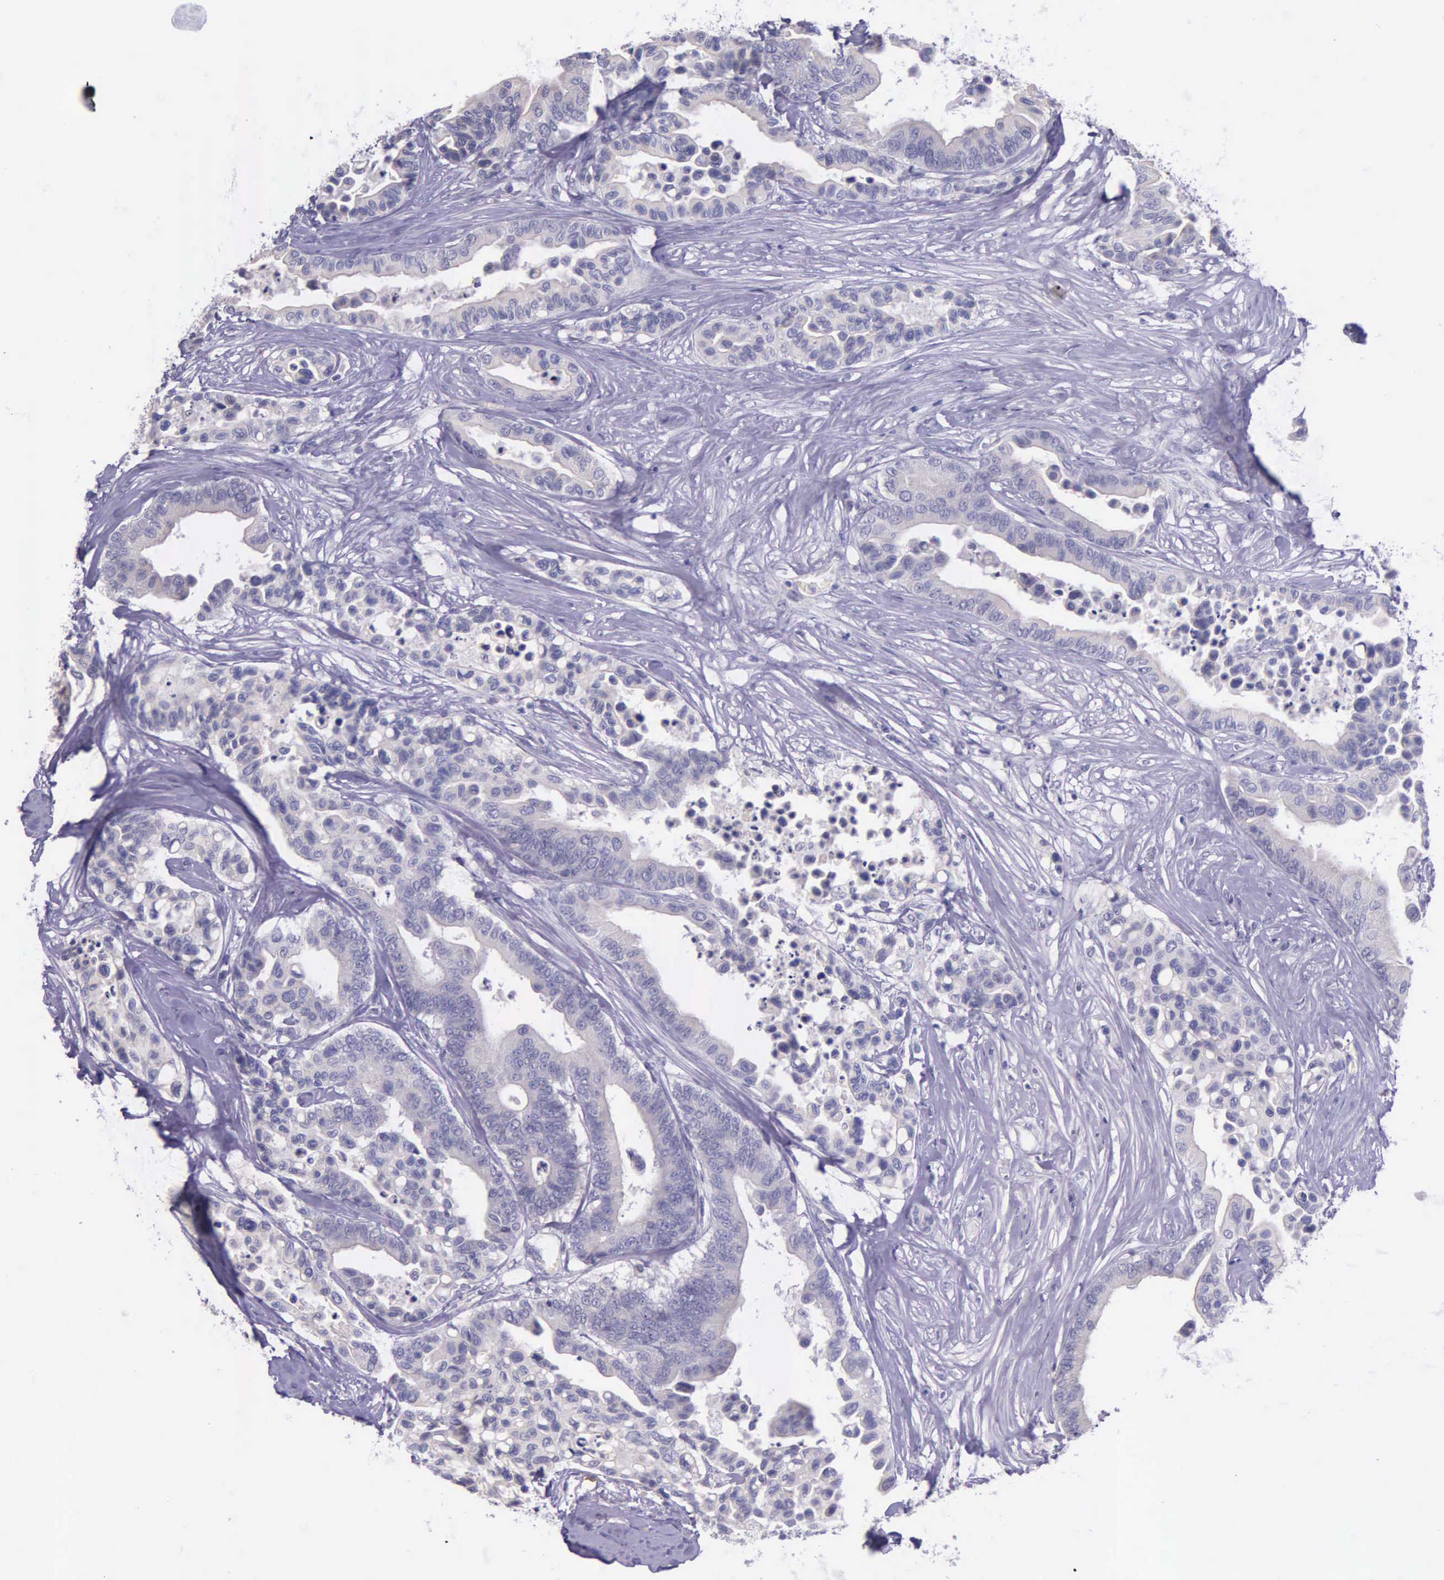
{"staining": {"intensity": "negative", "quantity": "none", "location": "none"}, "tissue": "colorectal cancer", "cell_type": "Tumor cells", "image_type": "cancer", "snomed": [{"axis": "morphology", "description": "Adenocarcinoma, NOS"}, {"axis": "topography", "description": "Colon"}], "caption": "Colorectal cancer (adenocarcinoma) was stained to show a protein in brown. There is no significant positivity in tumor cells.", "gene": "THSD7A", "patient": {"sex": "male", "age": 82}}